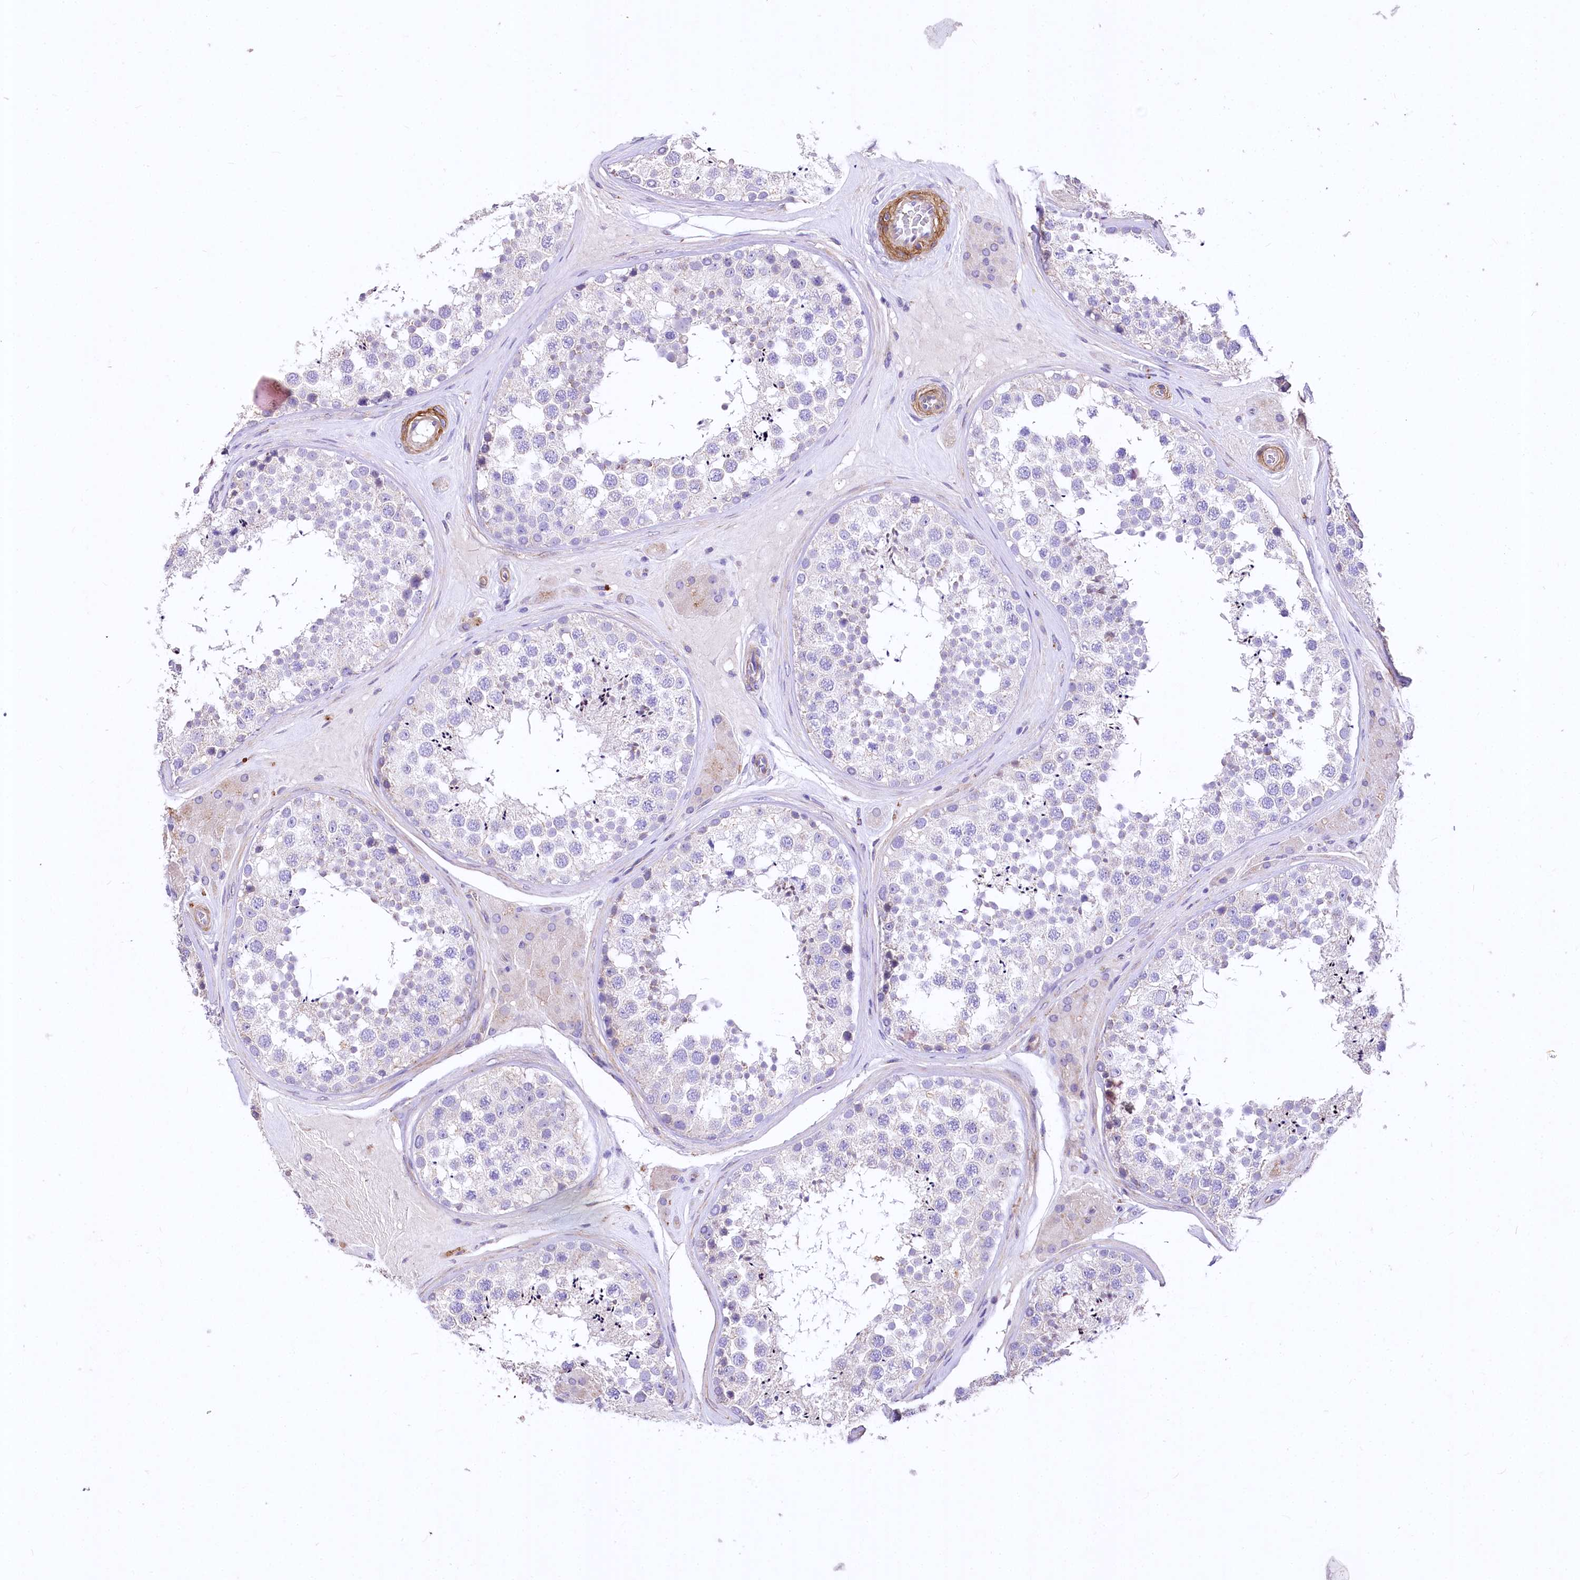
{"staining": {"intensity": "negative", "quantity": "none", "location": "none"}, "tissue": "testis", "cell_type": "Cells in seminiferous ducts", "image_type": "normal", "snomed": [{"axis": "morphology", "description": "Normal tissue, NOS"}, {"axis": "topography", "description": "Testis"}], "caption": "Protein analysis of unremarkable testis exhibits no significant expression in cells in seminiferous ducts.", "gene": "RDH16", "patient": {"sex": "male", "age": 46}}